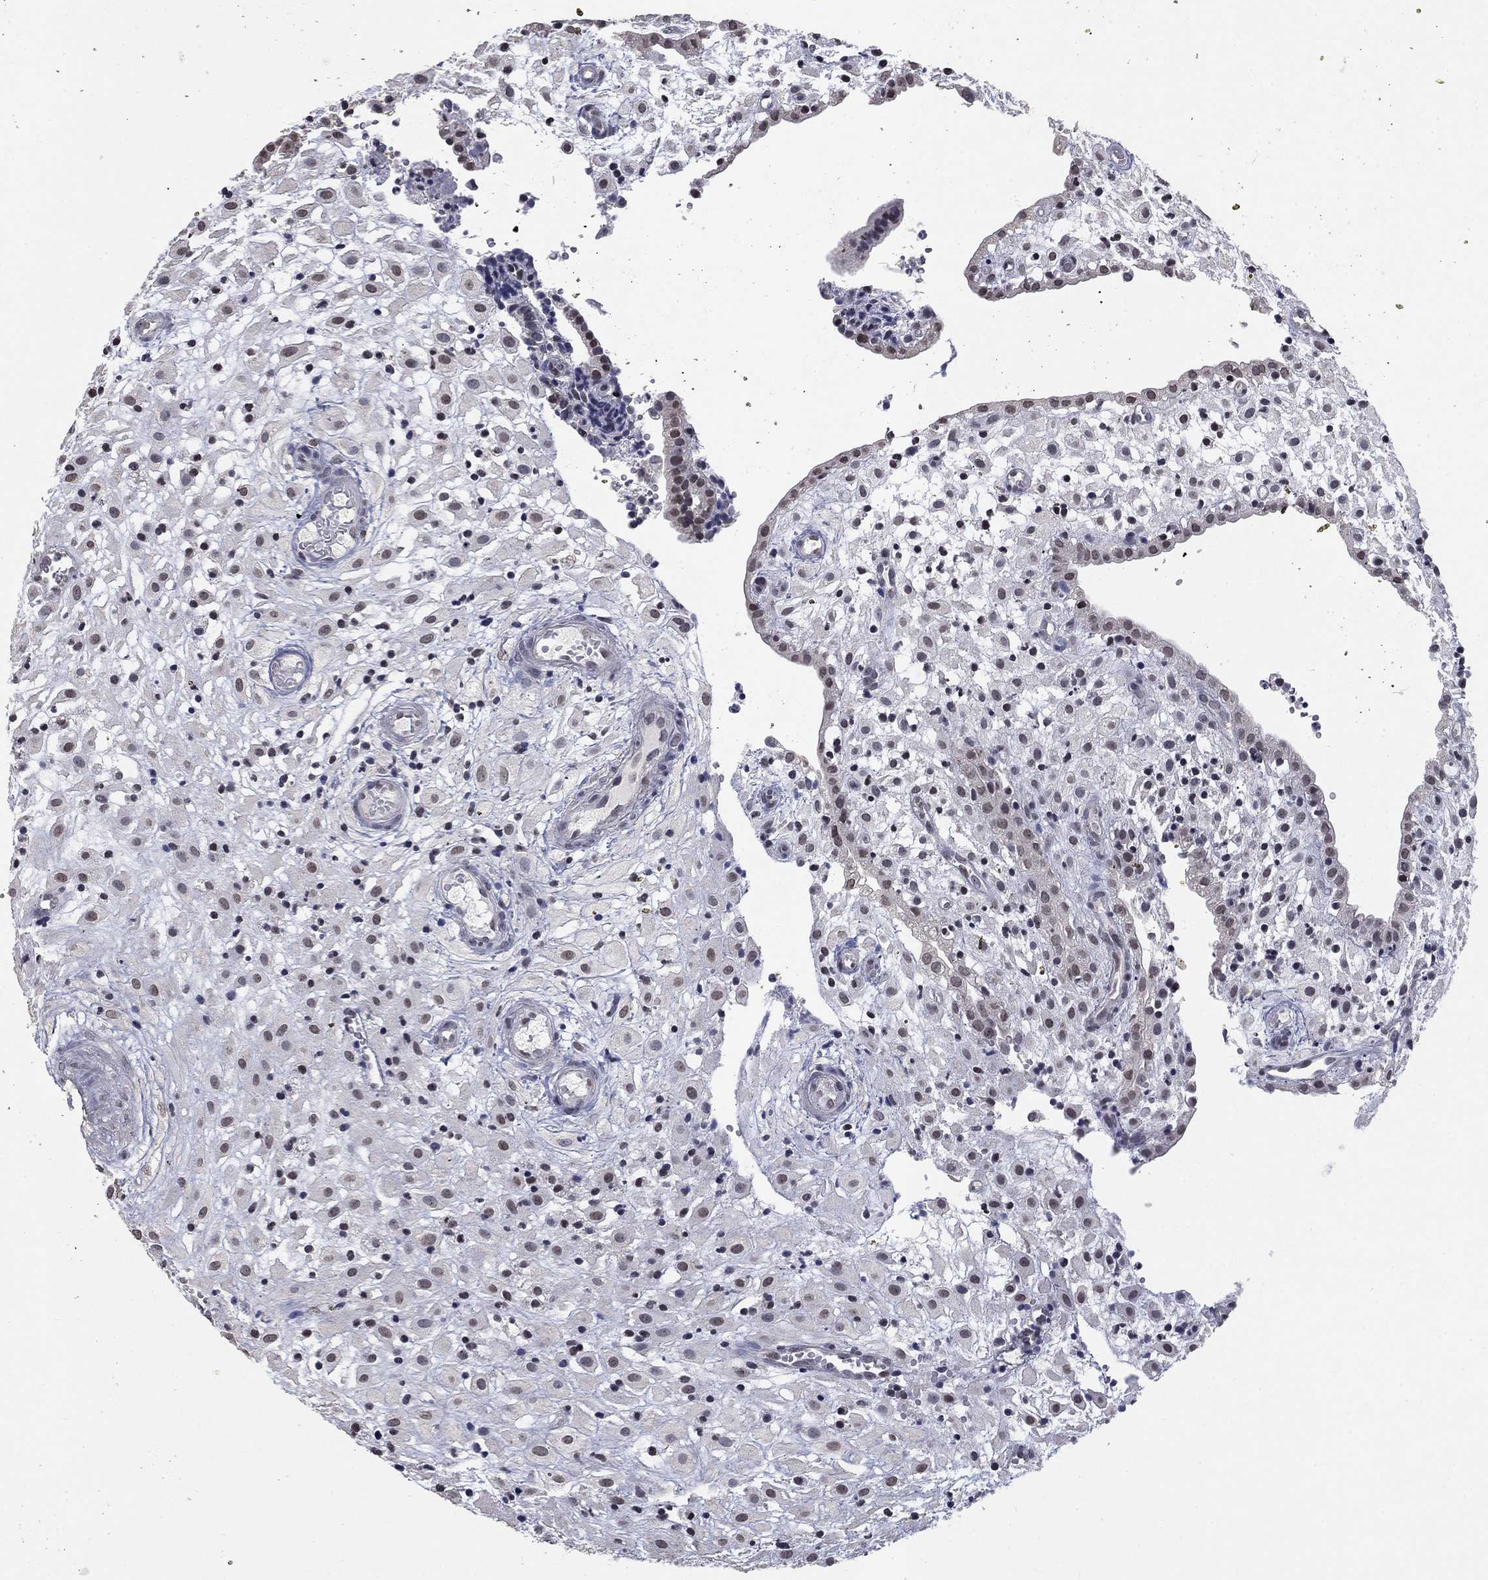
{"staining": {"intensity": "negative", "quantity": "none", "location": "none"}, "tissue": "placenta", "cell_type": "Decidual cells", "image_type": "normal", "snomed": [{"axis": "morphology", "description": "Normal tissue, NOS"}, {"axis": "topography", "description": "Placenta"}], "caption": "A high-resolution photomicrograph shows immunohistochemistry staining of normal placenta, which reveals no significant expression in decidual cells.", "gene": "SPATA33", "patient": {"sex": "female", "age": 24}}